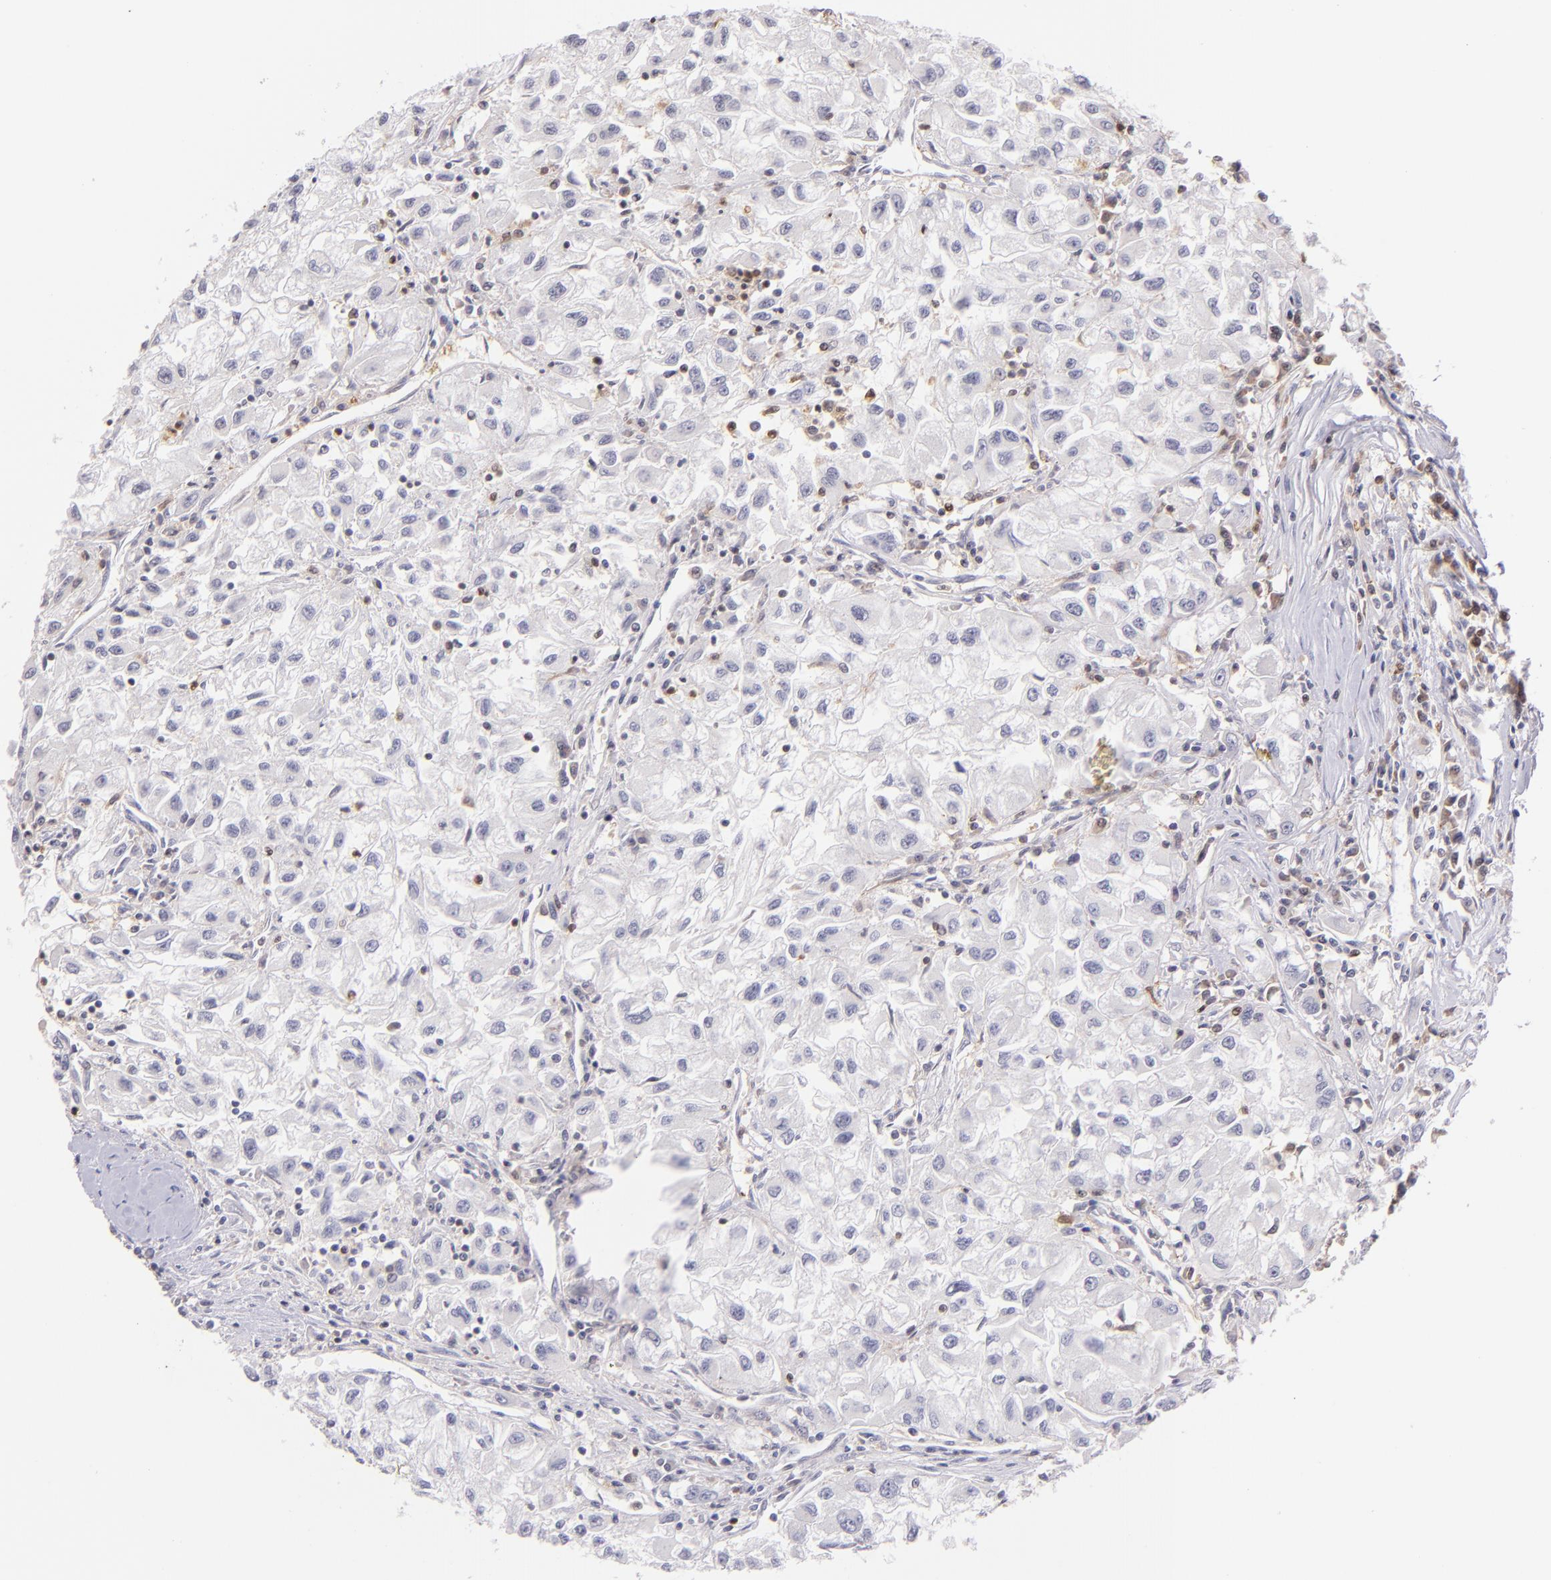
{"staining": {"intensity": "negative", "quantity": "none", "location": "none"}, "tissue": "renal cancer", "cell_type": "Tumor cells", "image_type": "cancer", "snomed": [{"axis": "morphology", "description": "Adenocarcinoma, NOS"}, {"axis": "topography", "description": "Kidney"}], "caption": "Protein analysis of renal cancer (adenocarcinoma) reveals no significant positivity in tumor cells.", "gene": "BTK", "patient": {"sex": "male", "age": 59}}